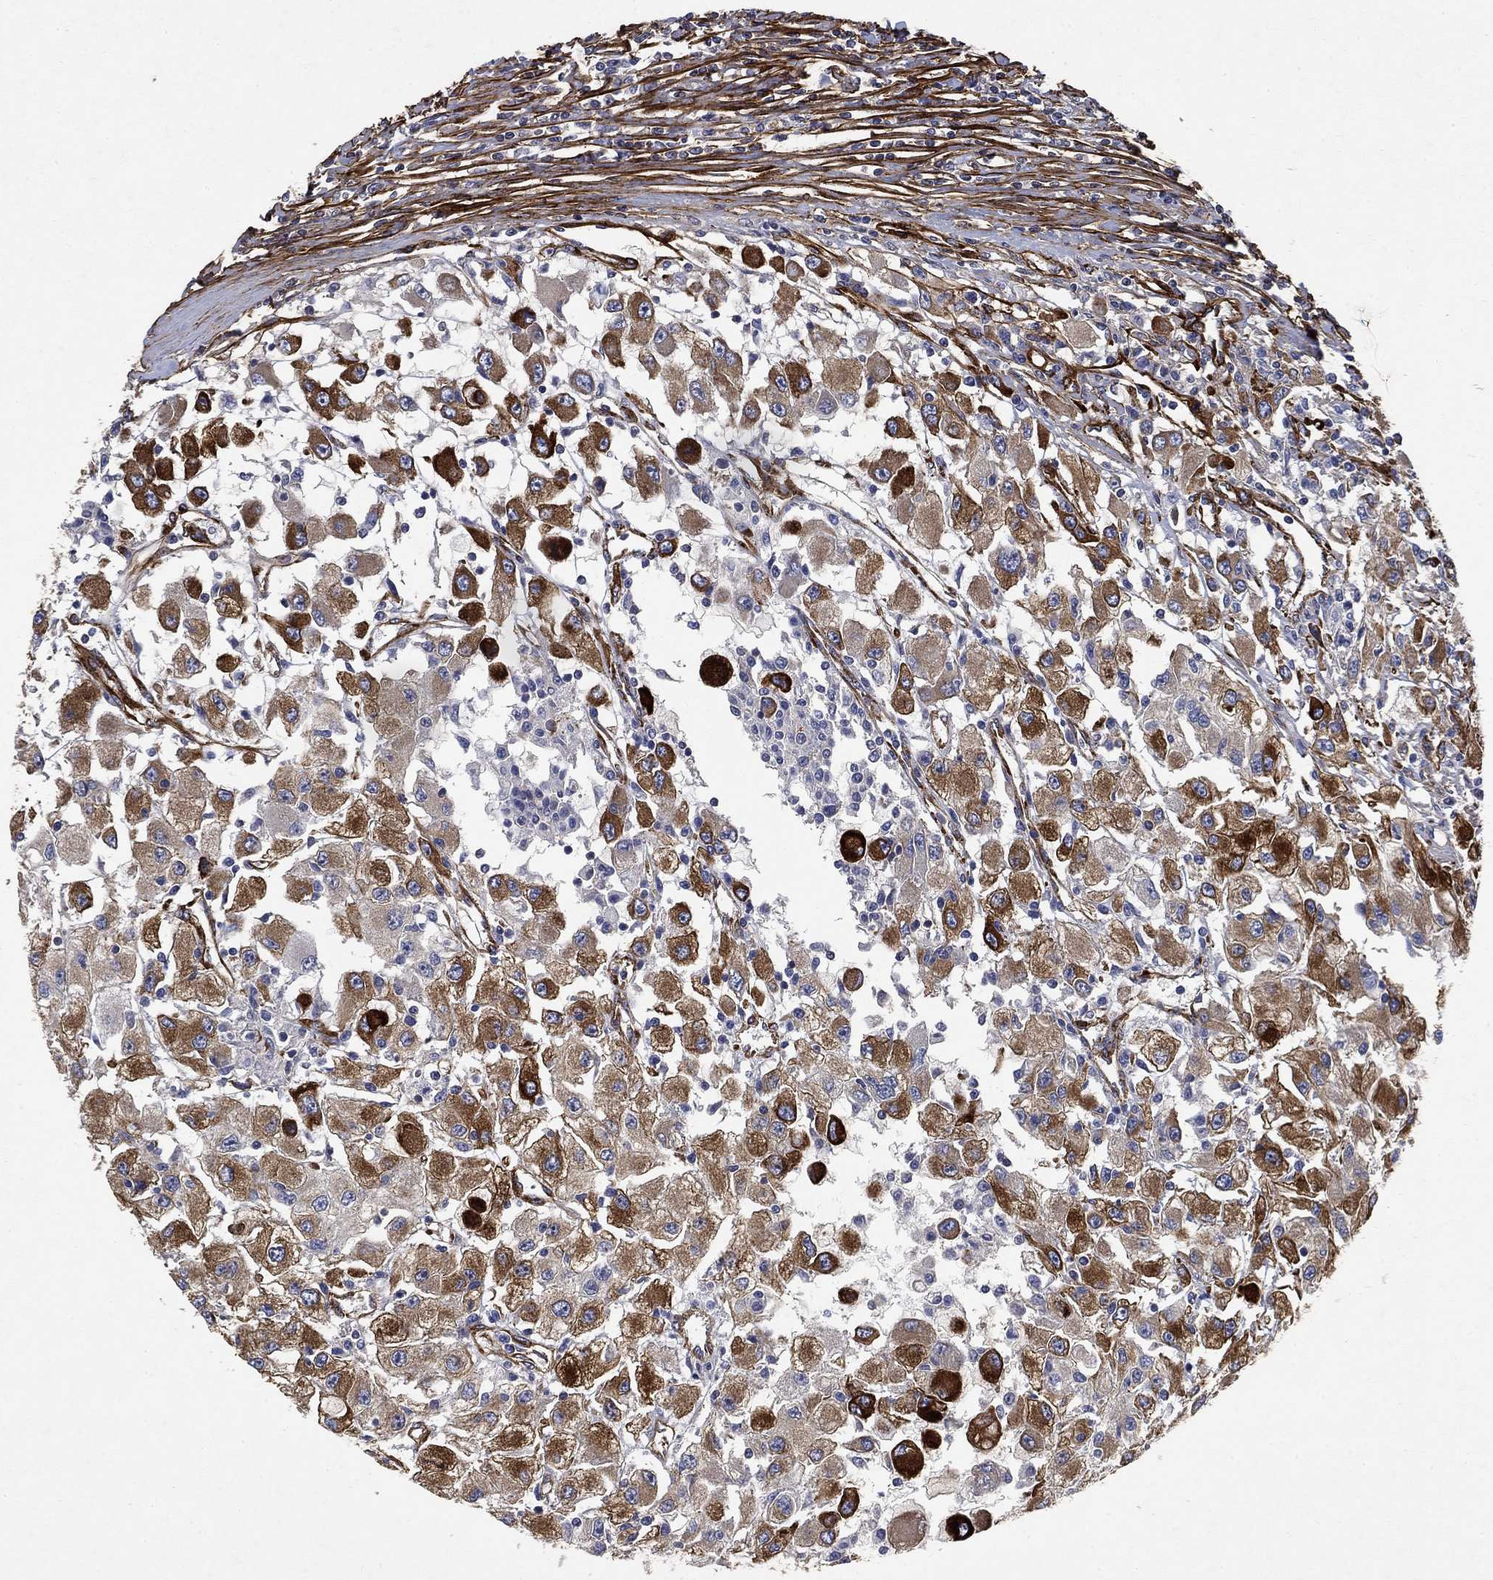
{"staining": {"intensity": "moderate", "quantity": ">75%", "location": "cytoplasmic/membranous"}, "tissue": "renal cancer", "cell_type": "Tumor cells", "image_type": "cancer", "snomed": [{"axis": "morphology", "description": "Adenocarcinoma, NOS"}, {"axis": "topography", "description": "Kidney"}], "caption": "Immunohistochemical staining of human renal adenocarcinoma exhibits medium levels of moderate cytoplasmic/membranous positivity in about >75% of tumor cells.", "gene": "COL4A2", "patient": {"sex": "female", "age": 67}}